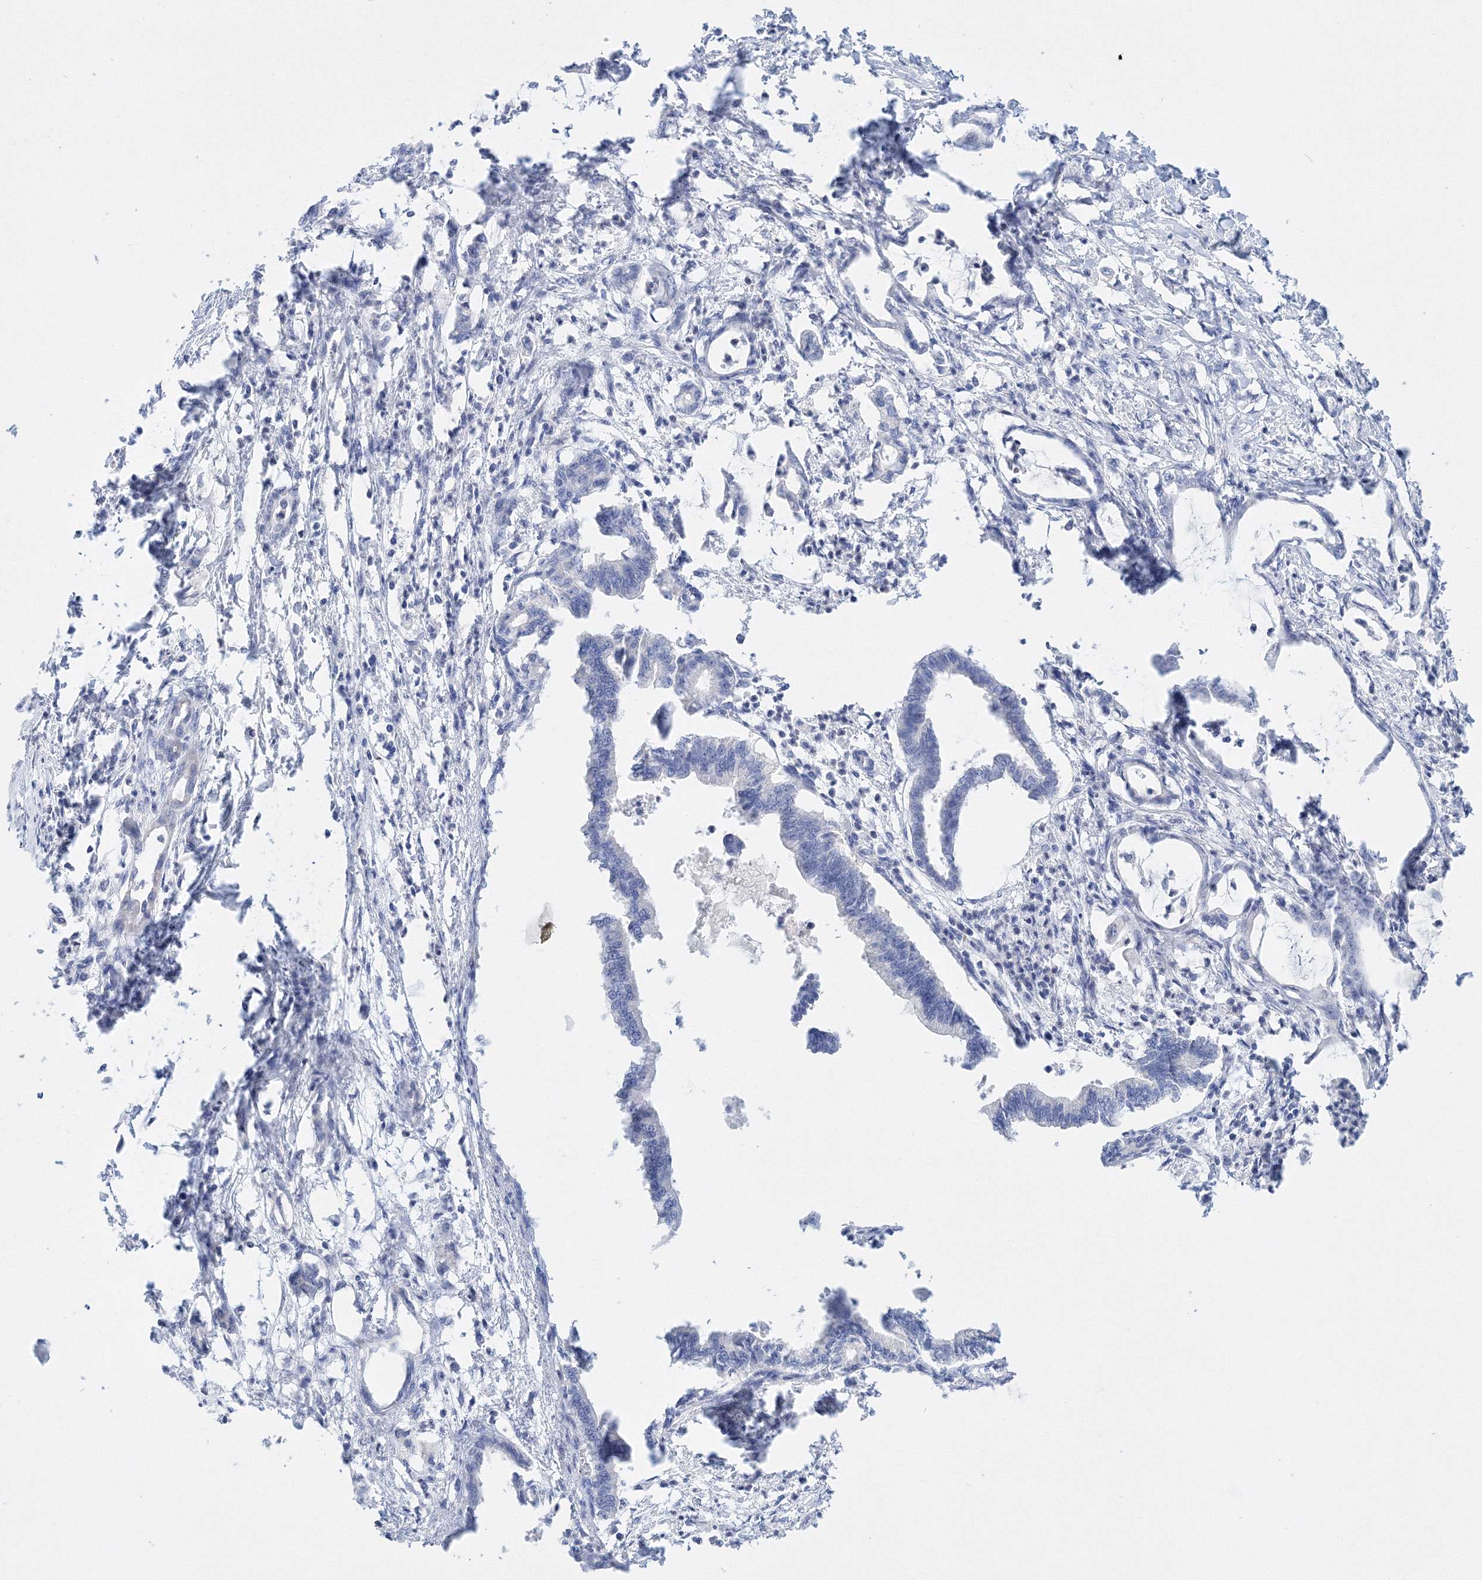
{"staining": {"intensity": "negative", "quantity": "none", "location": "none"}, "tissue": "pancreatic cancer", "cell_type": "Tumor cells", "image_type": "cancer", "snomed": [{"axis": "morphology", "description": "Adenocarcinoma, NOS"}, {"axis": "topography", "description": "Pancreas"}], "caption": "The image reveals no staining of tumor cells in adenocarcinoma (pancreatic).", "gene": "AASDH", "patient": {"sex": "female", "age": 55}}